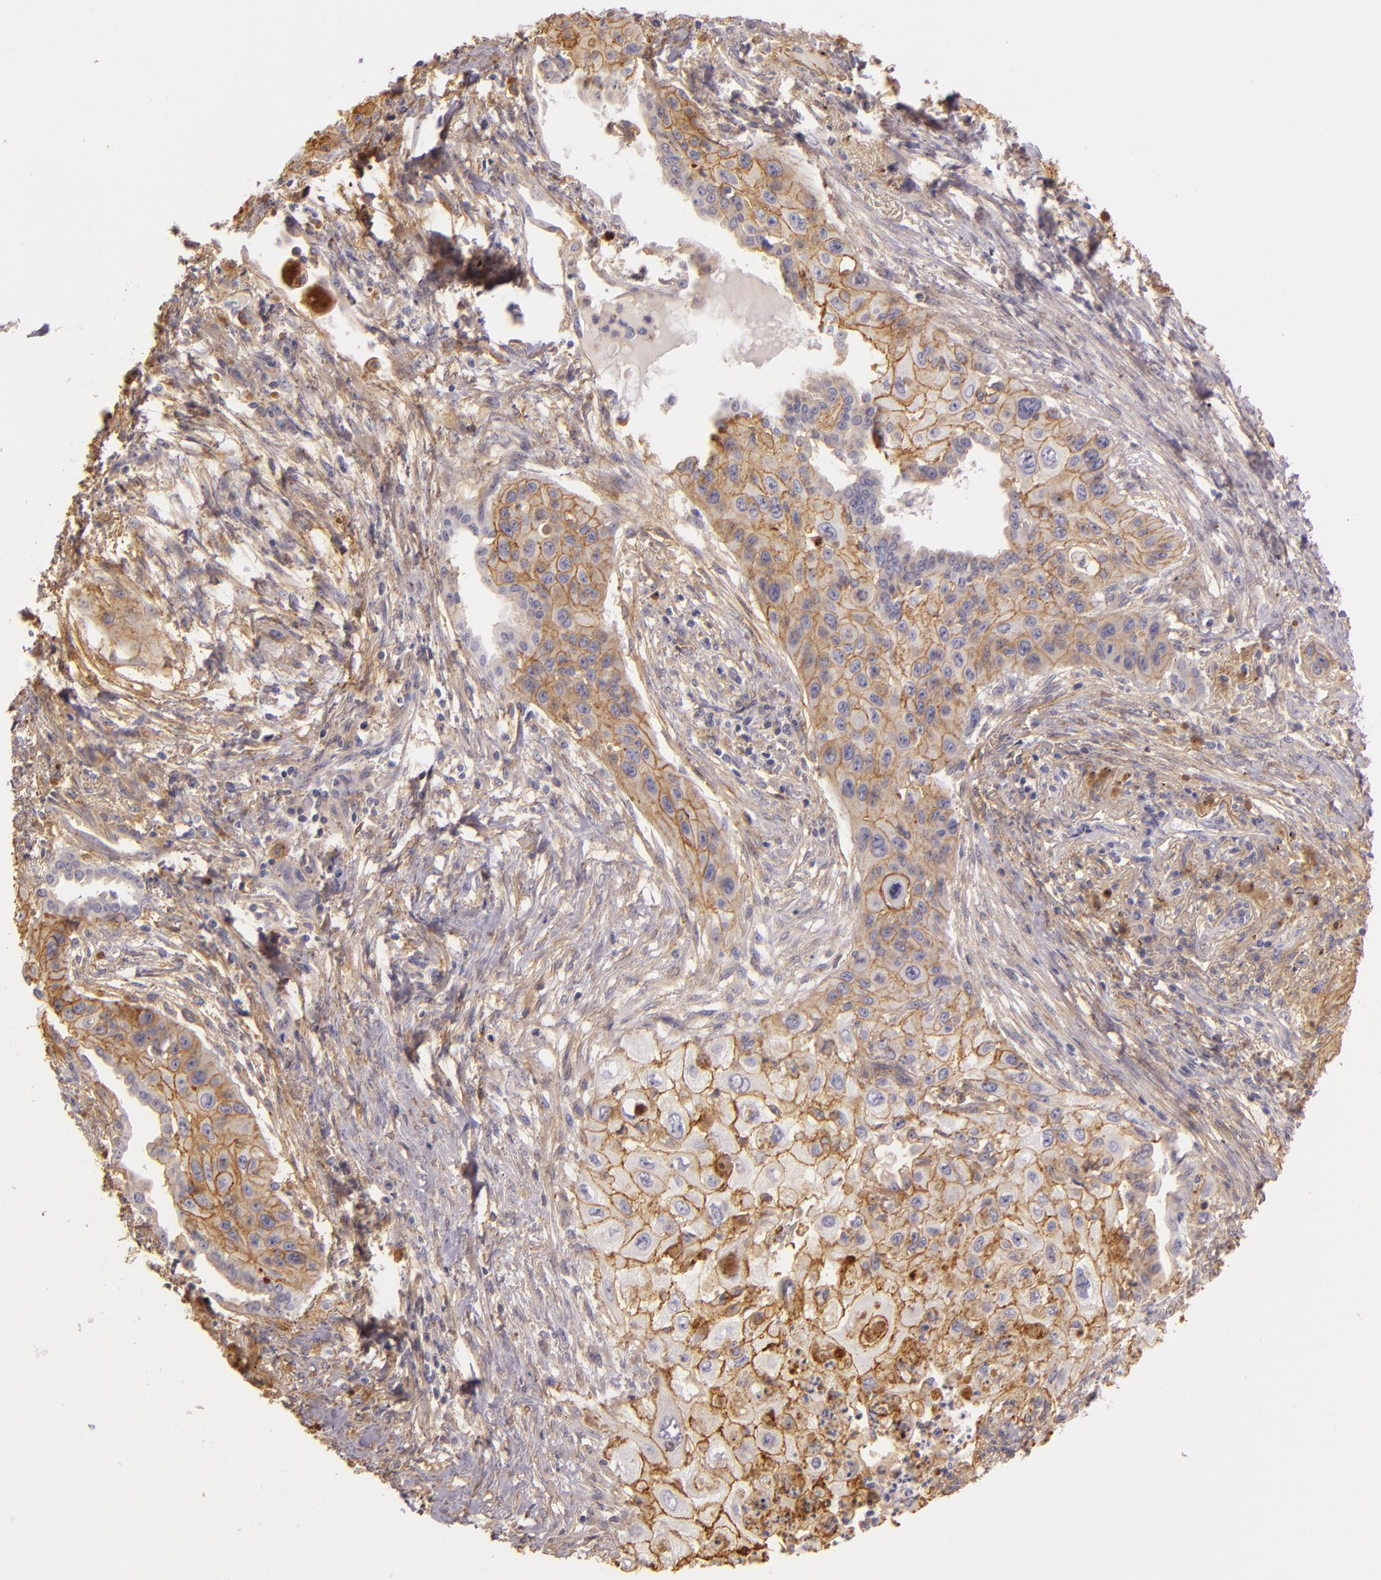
{"staining": {"intensity": "moderate", "quantity": ">75%", "location": "cytoplasmic/membranous"}, "tissue": "lung cancer", "cell_type": "Tumor cells", "image_type": "cancer", "snomed": [{"axis": "morphology", "description": "Squamous cell carcinoma, NOS"}, {"axis": "topography", "description": "Lung"}], "caption": "Protein expression analysis of lung cancer demonstrates moderate cytoplasmic/membranous positivity in about >75% of tumor cells.", "gene": "CTSF", "patient": {"sex": "male", "age": 71}}